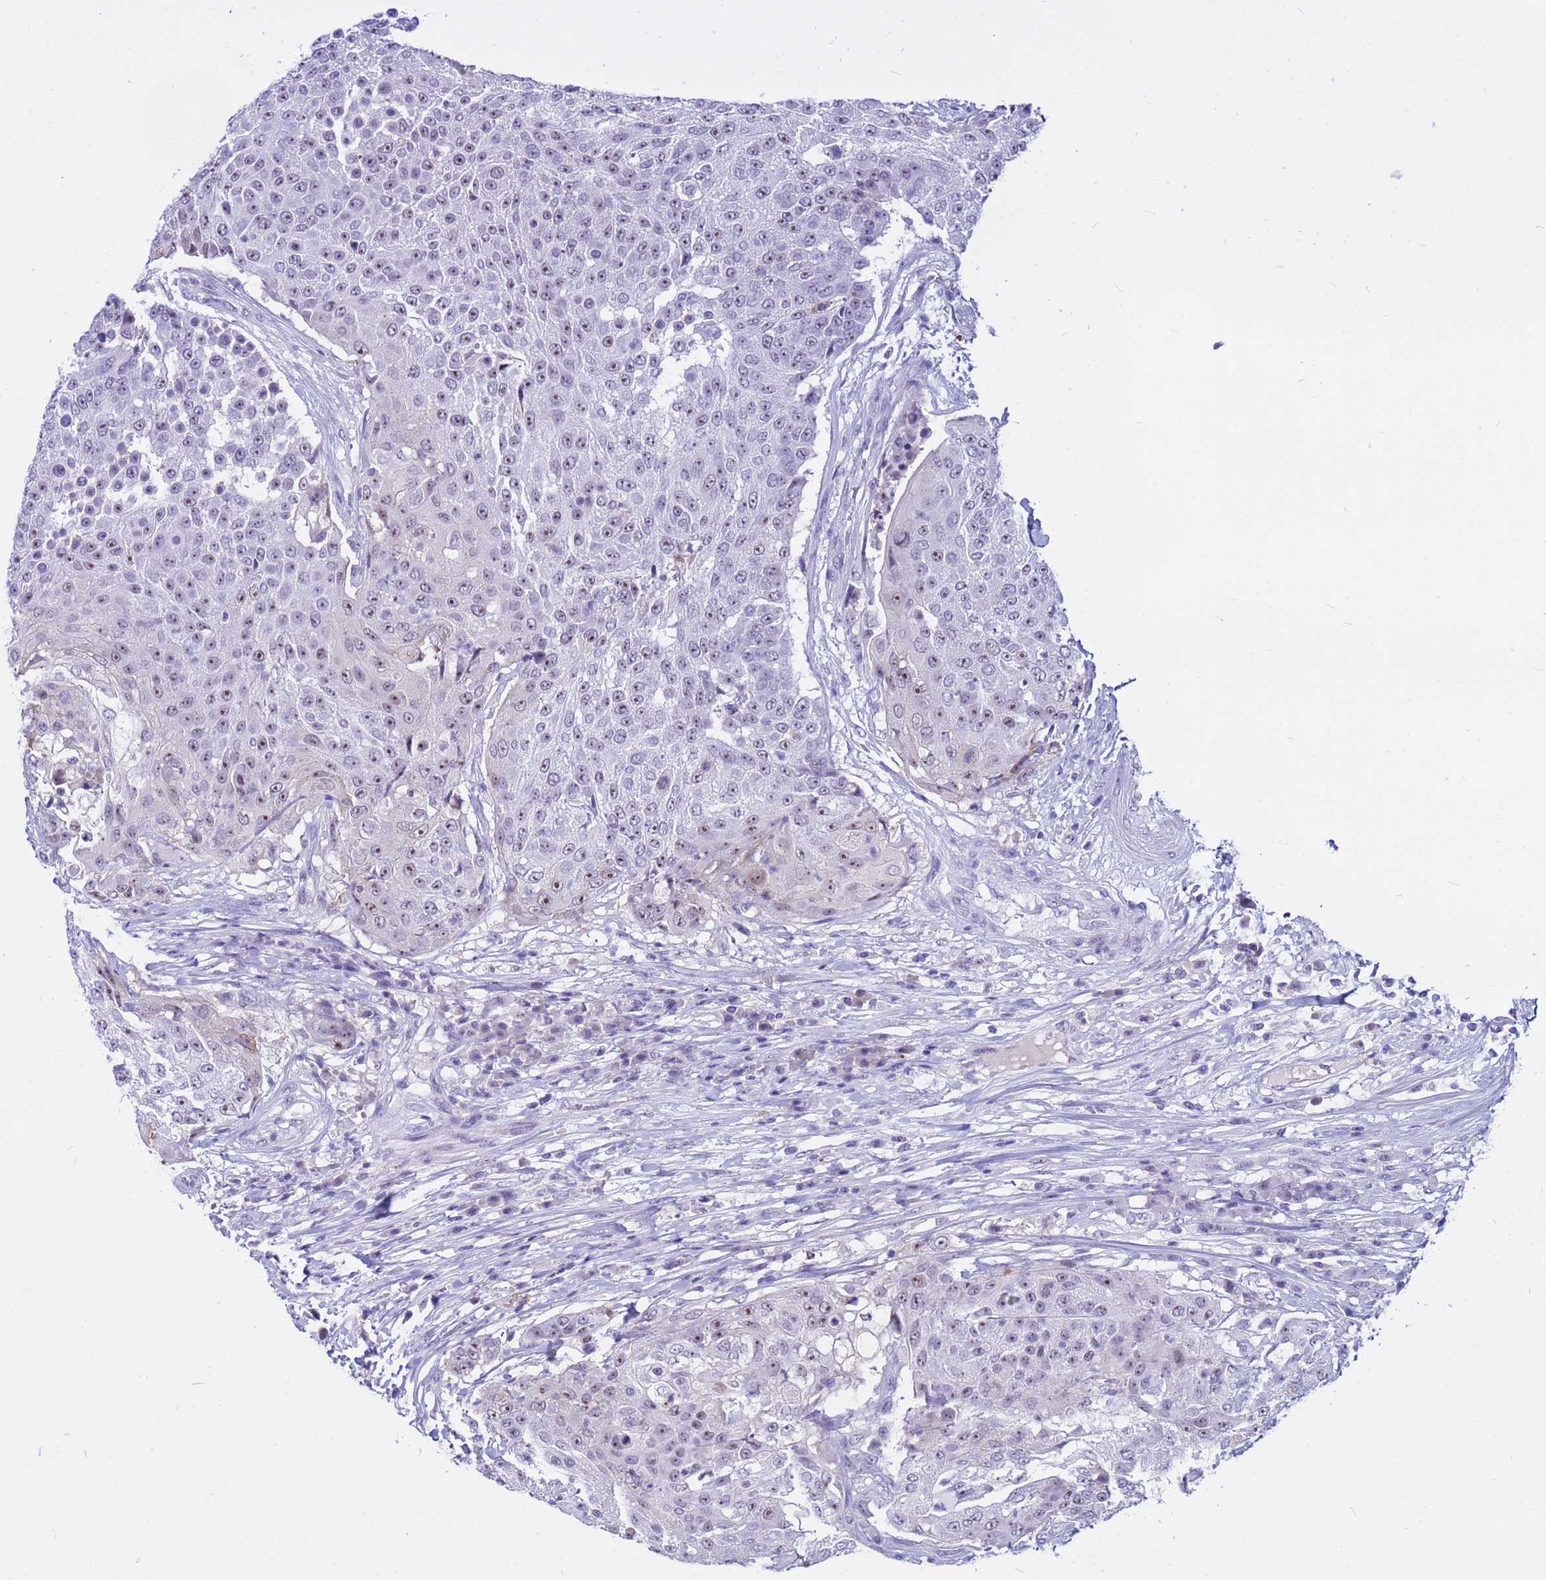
{"staining": {"intensity": "moderate", "quantity": "25%-75%", "location": "nuclear"}, "tissue": "urothelial cancer", "cell_type": "Tumor cells", "image_type": "cancer", "snomed": [{"axis": "morphology", "description": "Urothelial carcinoma, High grade"}, {"axis": "topography", "description": "Urinary bladder"}], "caption": "Urothelial carcinoma (high-grade) stained with DAB (3,3'-diaminobenzidine) immunohistochemistry (IHC) demonstrates medium levels of moderate nuclear expression in approximately 25%-75% of tumor cells.", "gene": "DMRTC2", "patient": {"sex": "female", "age": 63}}